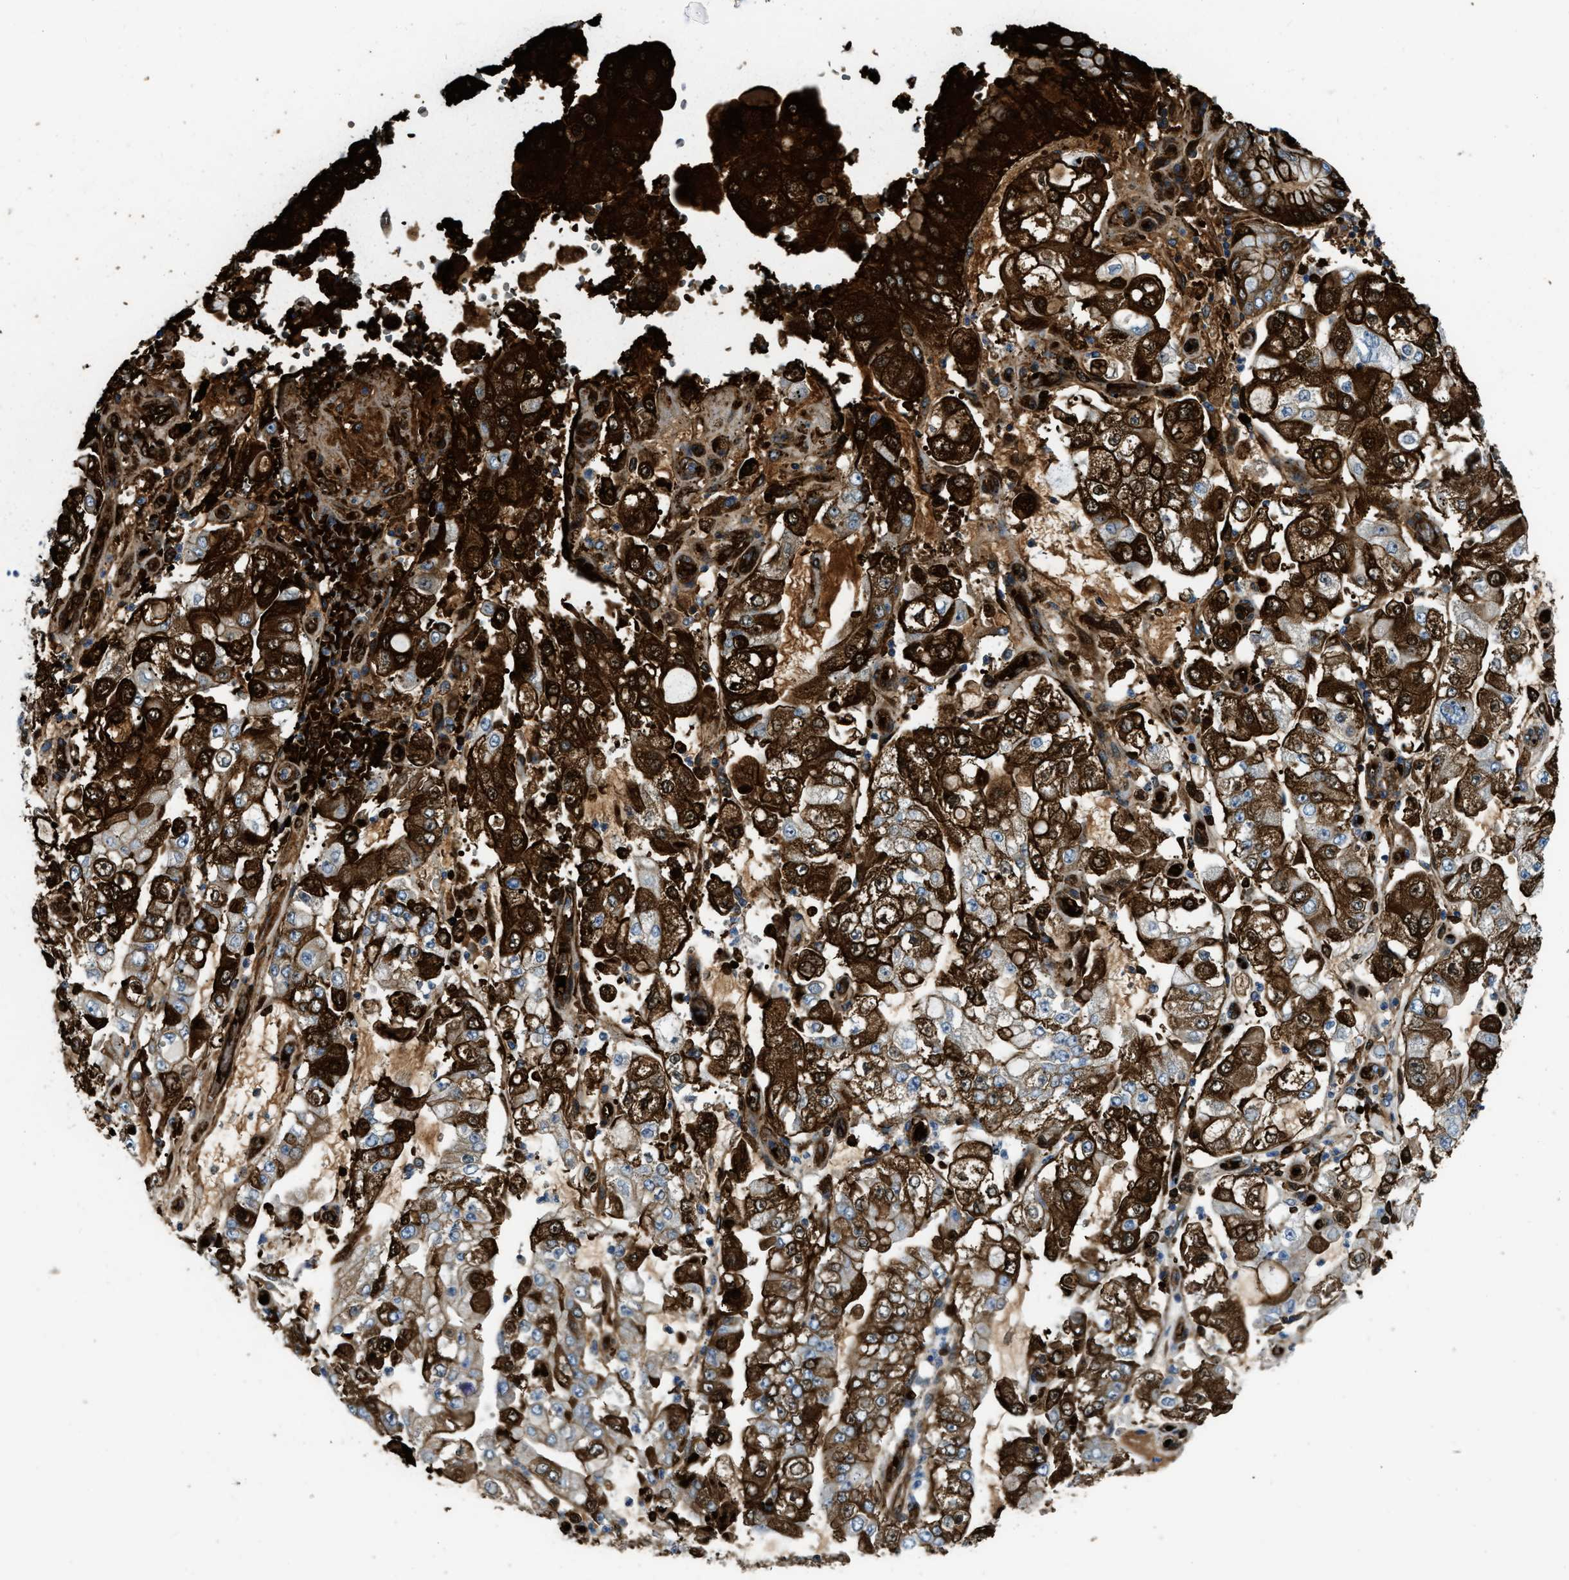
{"staining": {"intensity": "strong", "quantity": ">75%", "location": "cytoplasmic/membranous"}, "tissue": "stomach cancer", "cell_type": "Tumor cells", "image_type": "cancer", "snomed": [{"axis": "morphology", "description": "Adenocarcinoma, NOS"}, {"axis": "topography", "description": "Stomach"}], "caption": "There is high levels of strong cytoplasmic/membranous staining in tumor cells of adenocarcinoma (stomach), as demonstrated by immunohistochemical staining (brown color).", "gene": "ERC1", "patient": {"sex": "male", "age": 76}}